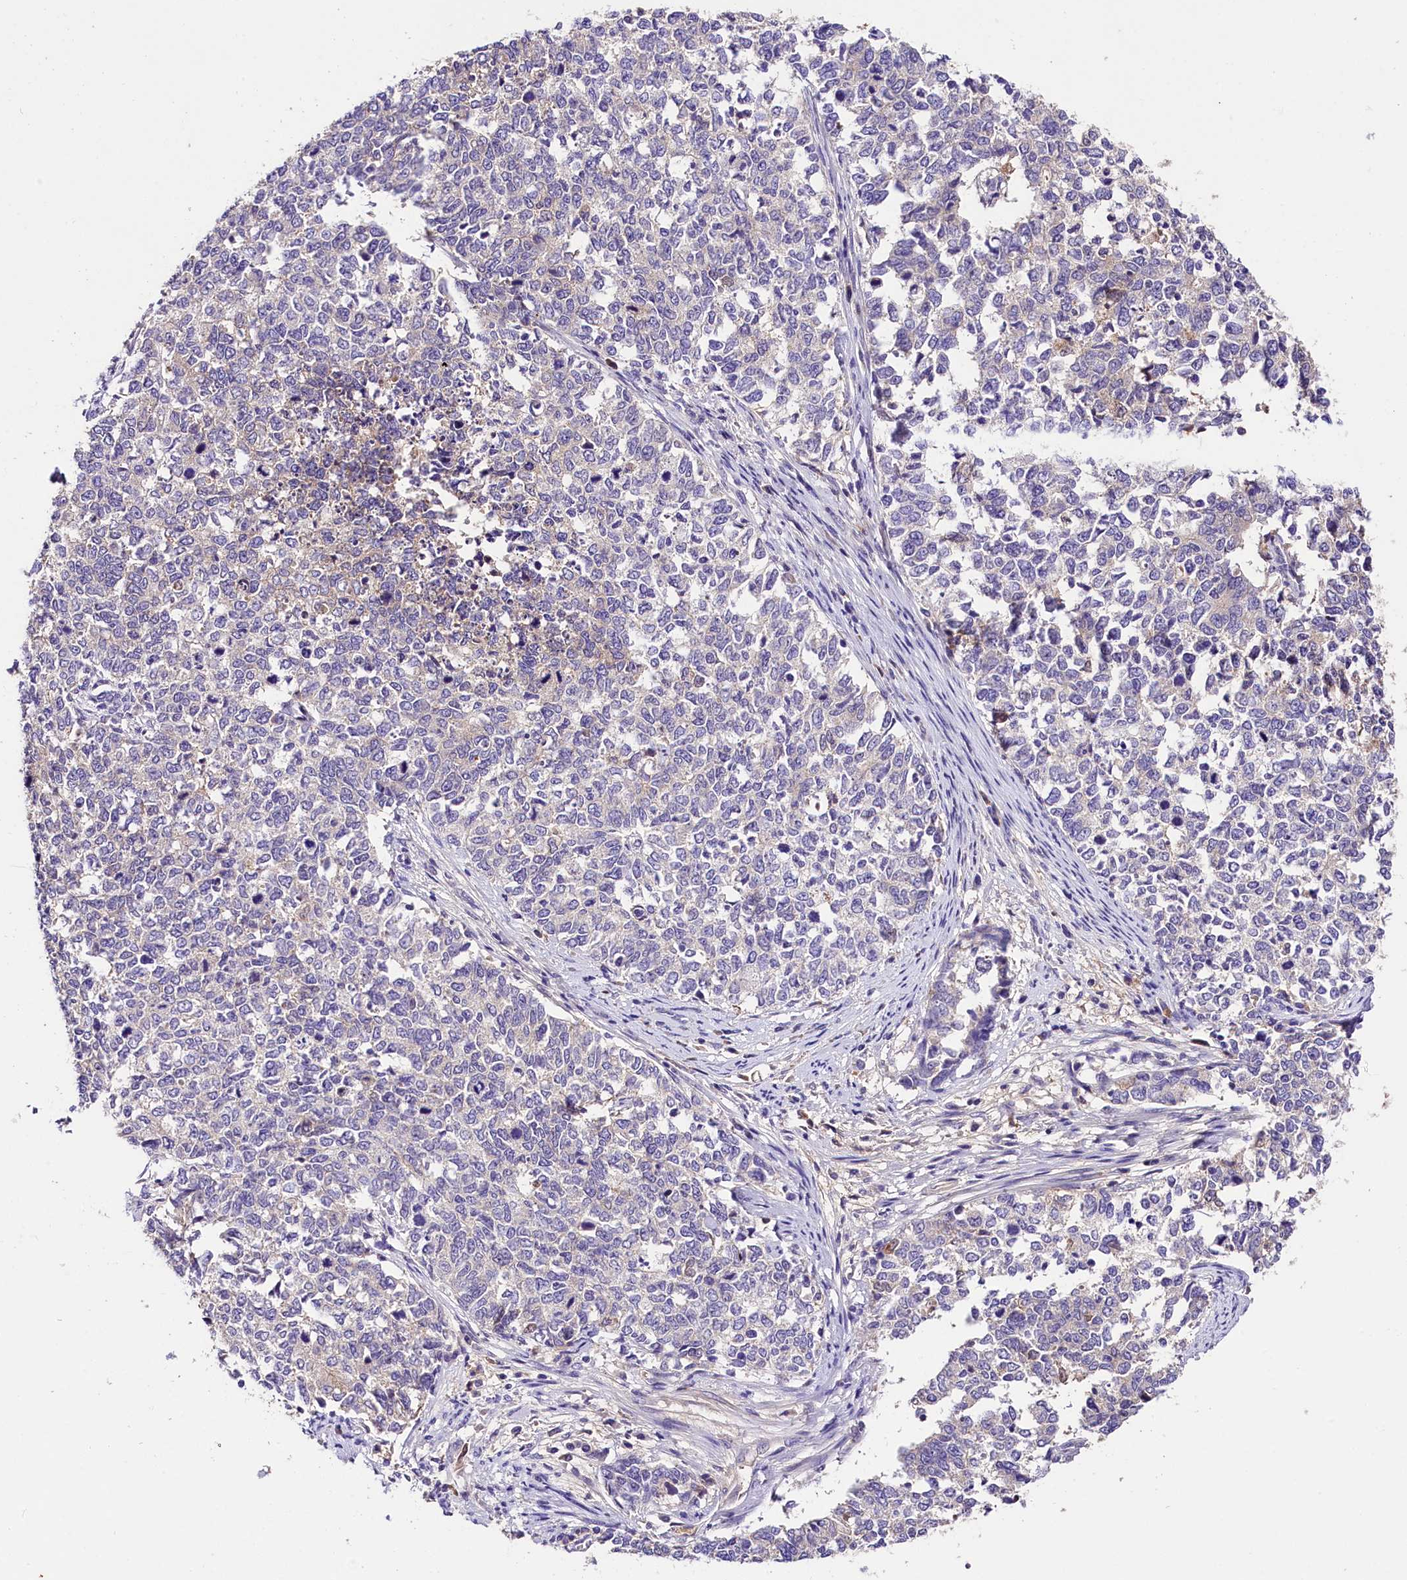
{"staining": {"intensity": "negative", "quantity": "none", "location": "none"}, "tissue": "cervical cancer", "cell_type": "Tumor cells", "image_type": "cancer", "snomed": [{"axis": "morphology", "description": "Squamous cell carcinoma, NOS"}, {"axis": "topography", "description": "Cervix"}], "caption": "IHC image of human squamous cell carcinoma (cervical) stained for a protein (brown), which exhibits no staining in tumor cells.", "gene": "ARMC6", "patient": {"sex": "female", "age": 63}}